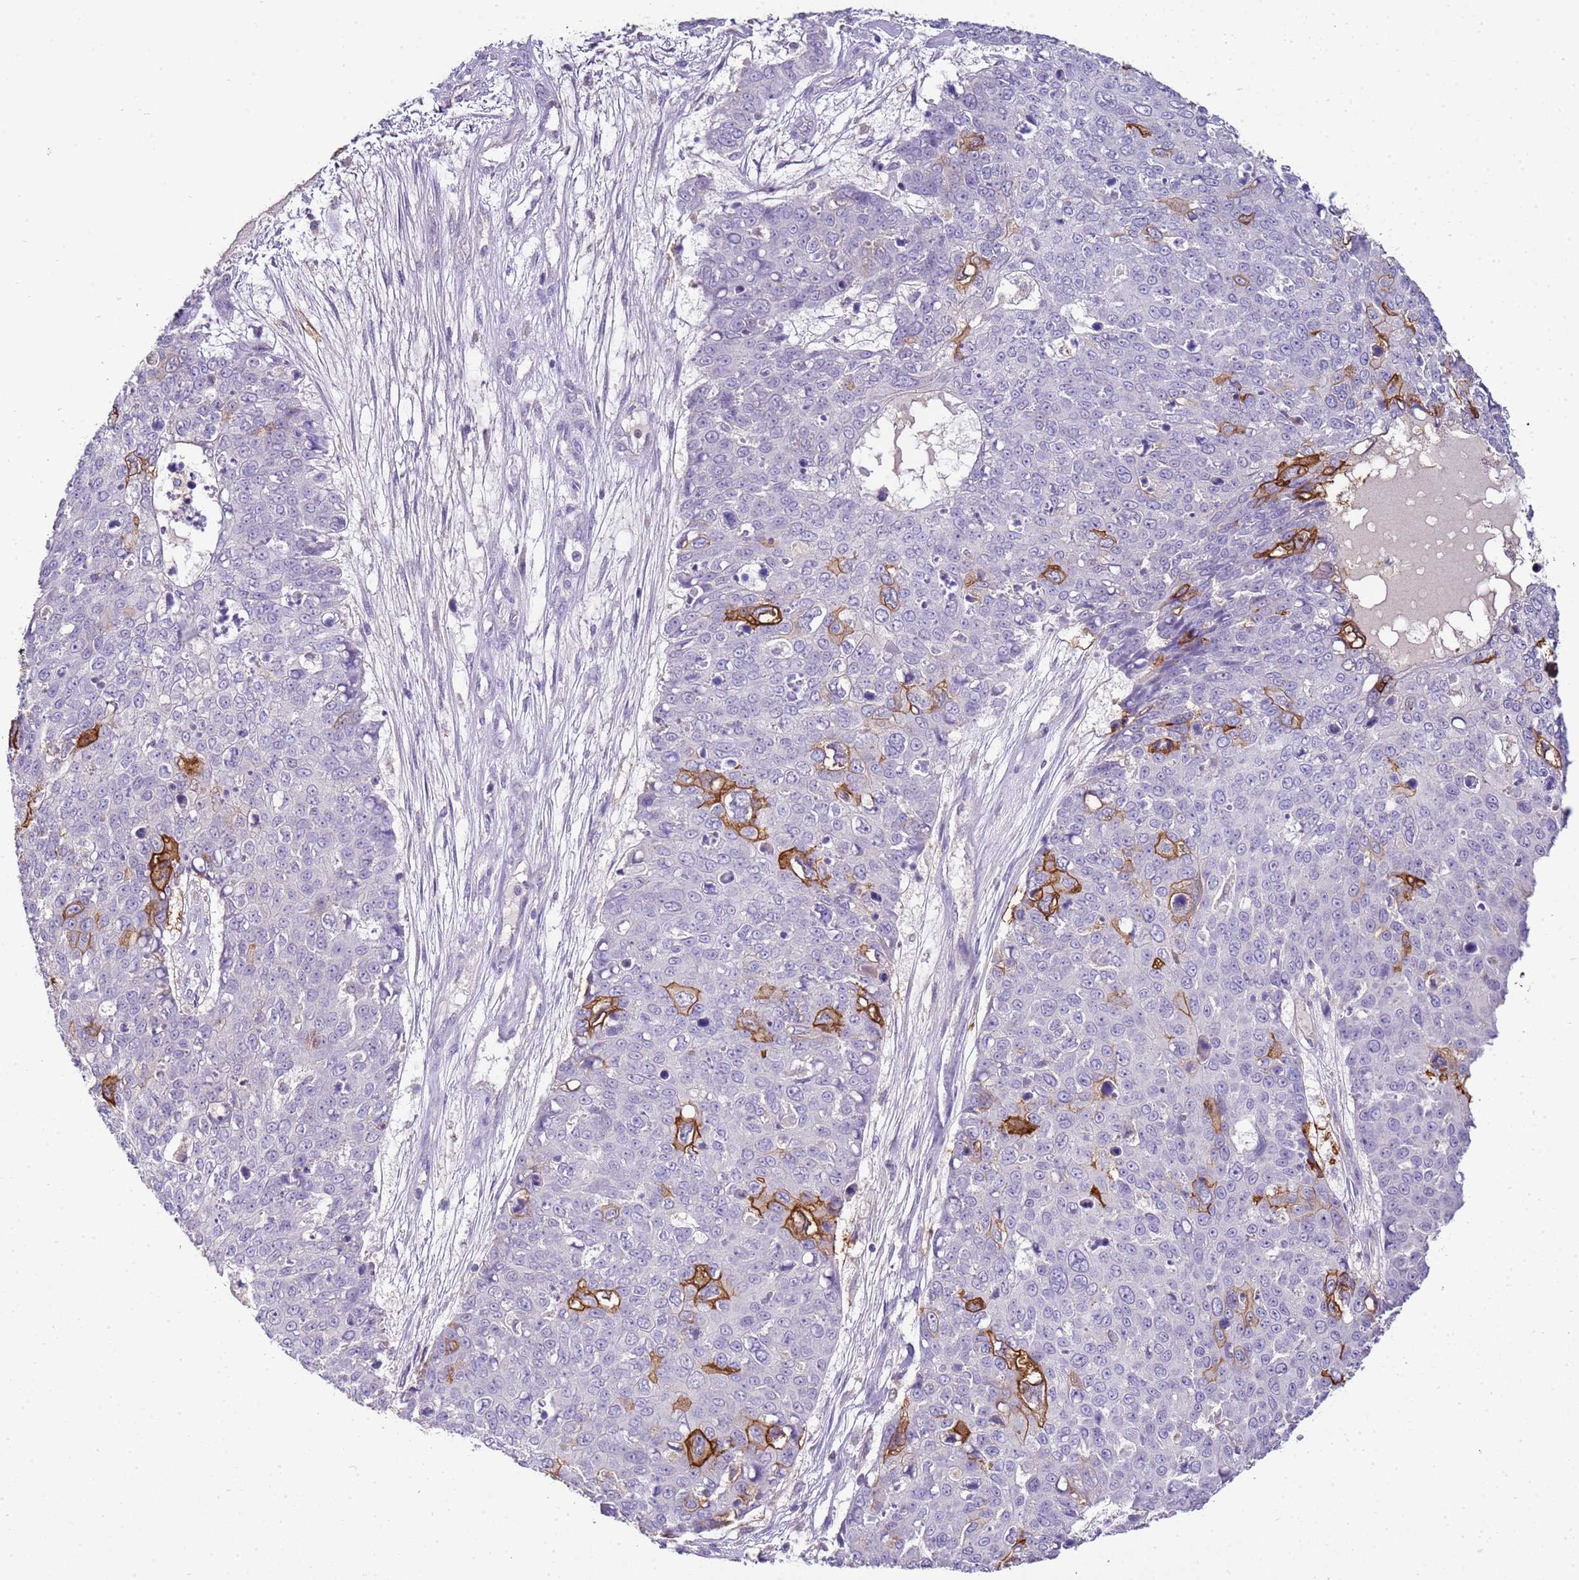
{"staining": {"intensity": "strong", "quantity": "<25%", "location": "cytoplasmic/membranous"}, "tissue": "skin cancer", "cell_type": "Tumor cells", "image_type": "cancer", "snomed": [{"axis": "morphology", "description": "Squamous cell carcinoma, NOS"}, {"axis": "topography", "description": "Skin"}], "caption": "Tumor cells exhibit strong cytoplasmic/membranous expression in approximately <25% of cells in skin cancer.", "gene": "IL2RG", "patient": {"sex": "male", "age": 71}}